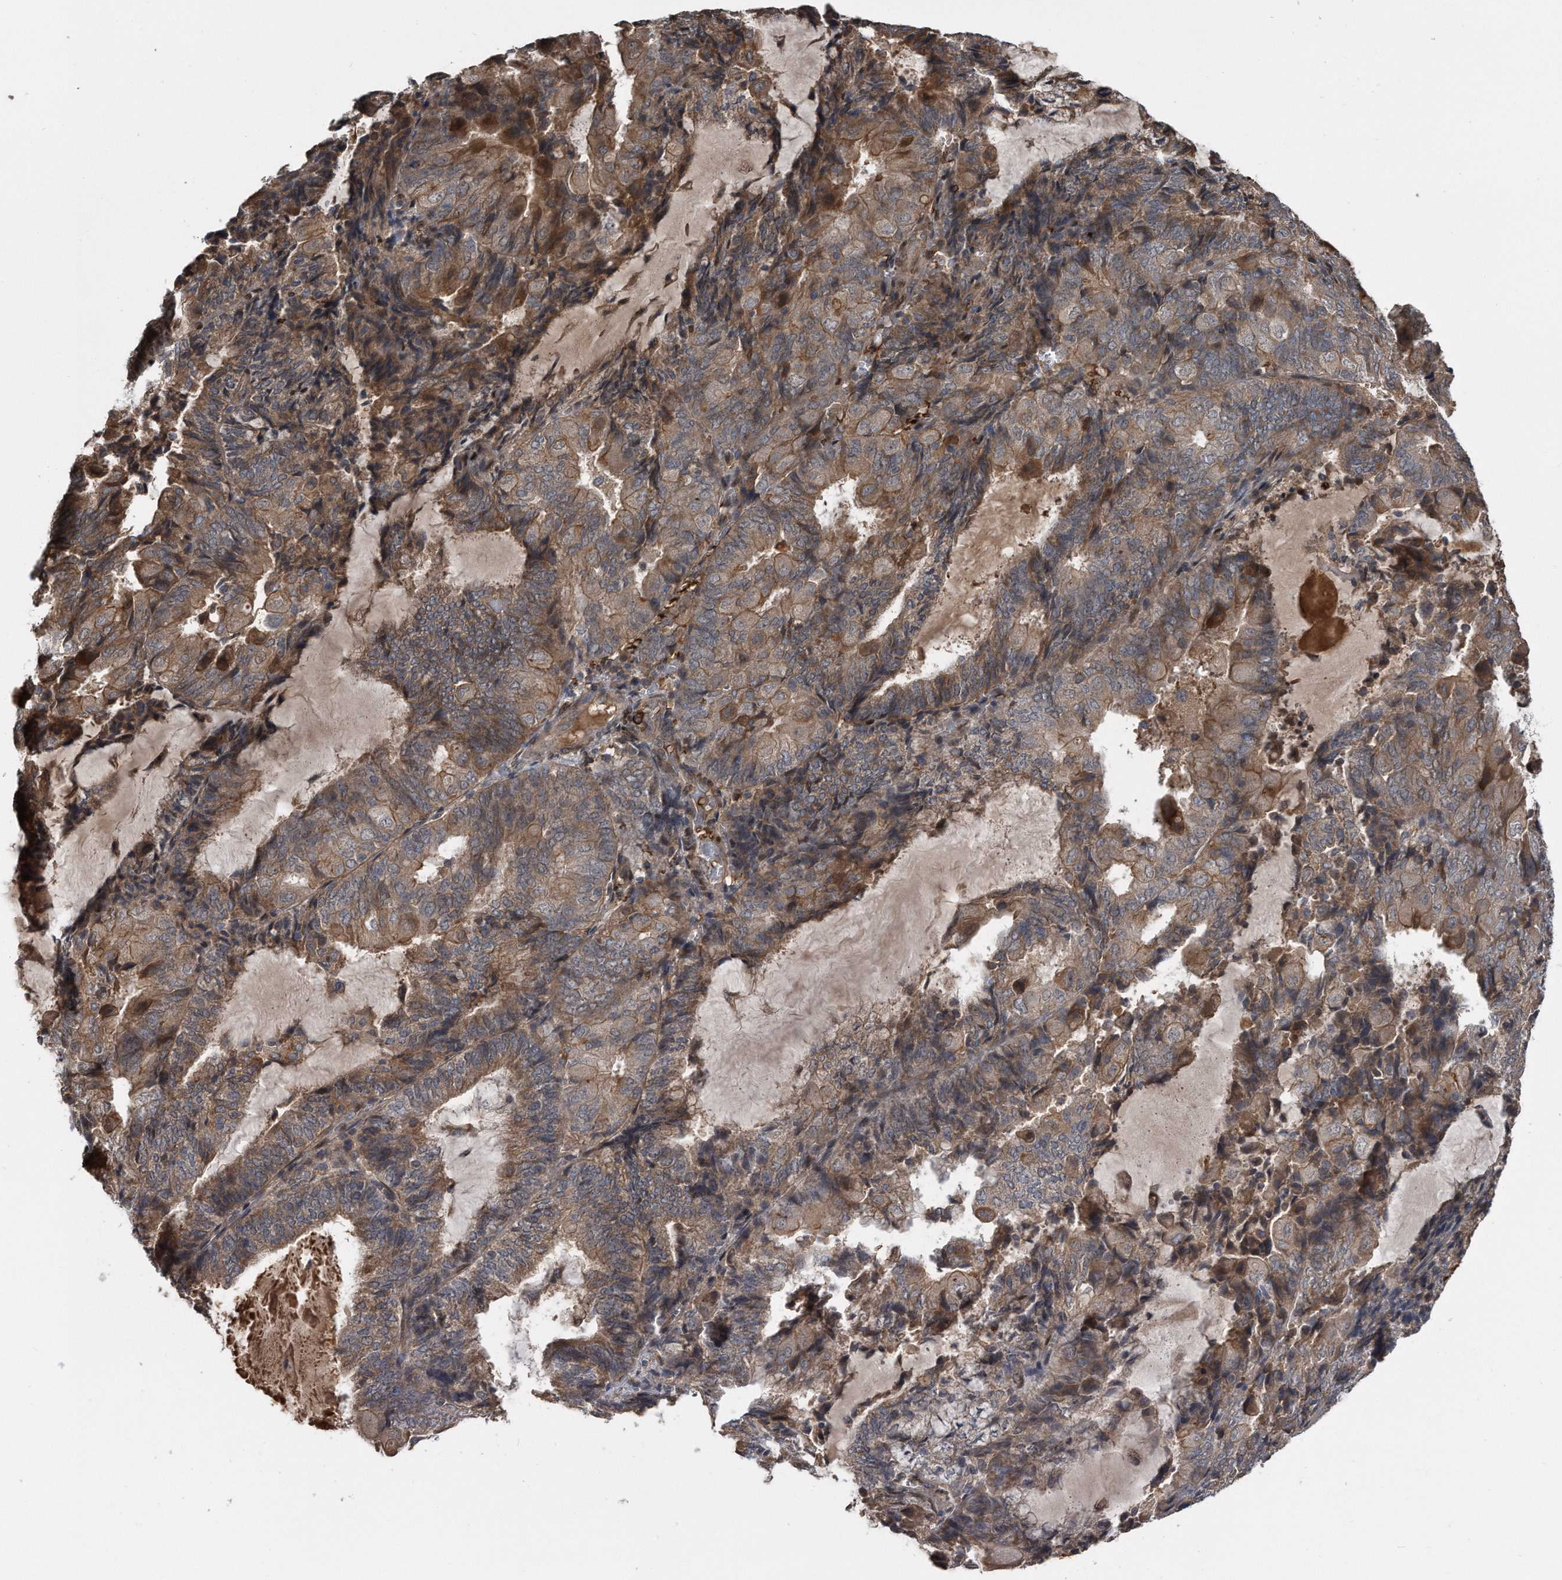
{"staining": {"intensity": "moderate", "quantity": ">75%", "location": "cytoplasmic/membranous"}, "tissue": "endometrial cancer", "cell_type": "Tumor cells", "image_type": "cancer", "snomed": [{"axis": "morphology", "description": "Adenocarcinoma, NOS"}, {"axis": "topography", "description": "Endometrium"}], "caption": "Tumor cells exhibit medium levels of moderate cytoplasmic/membranous expression in approximately >75% of cells in human endometrial adenocarcinoma.", "gene": "ZNF79", "patient": {"sex": "female", "age": 81}}